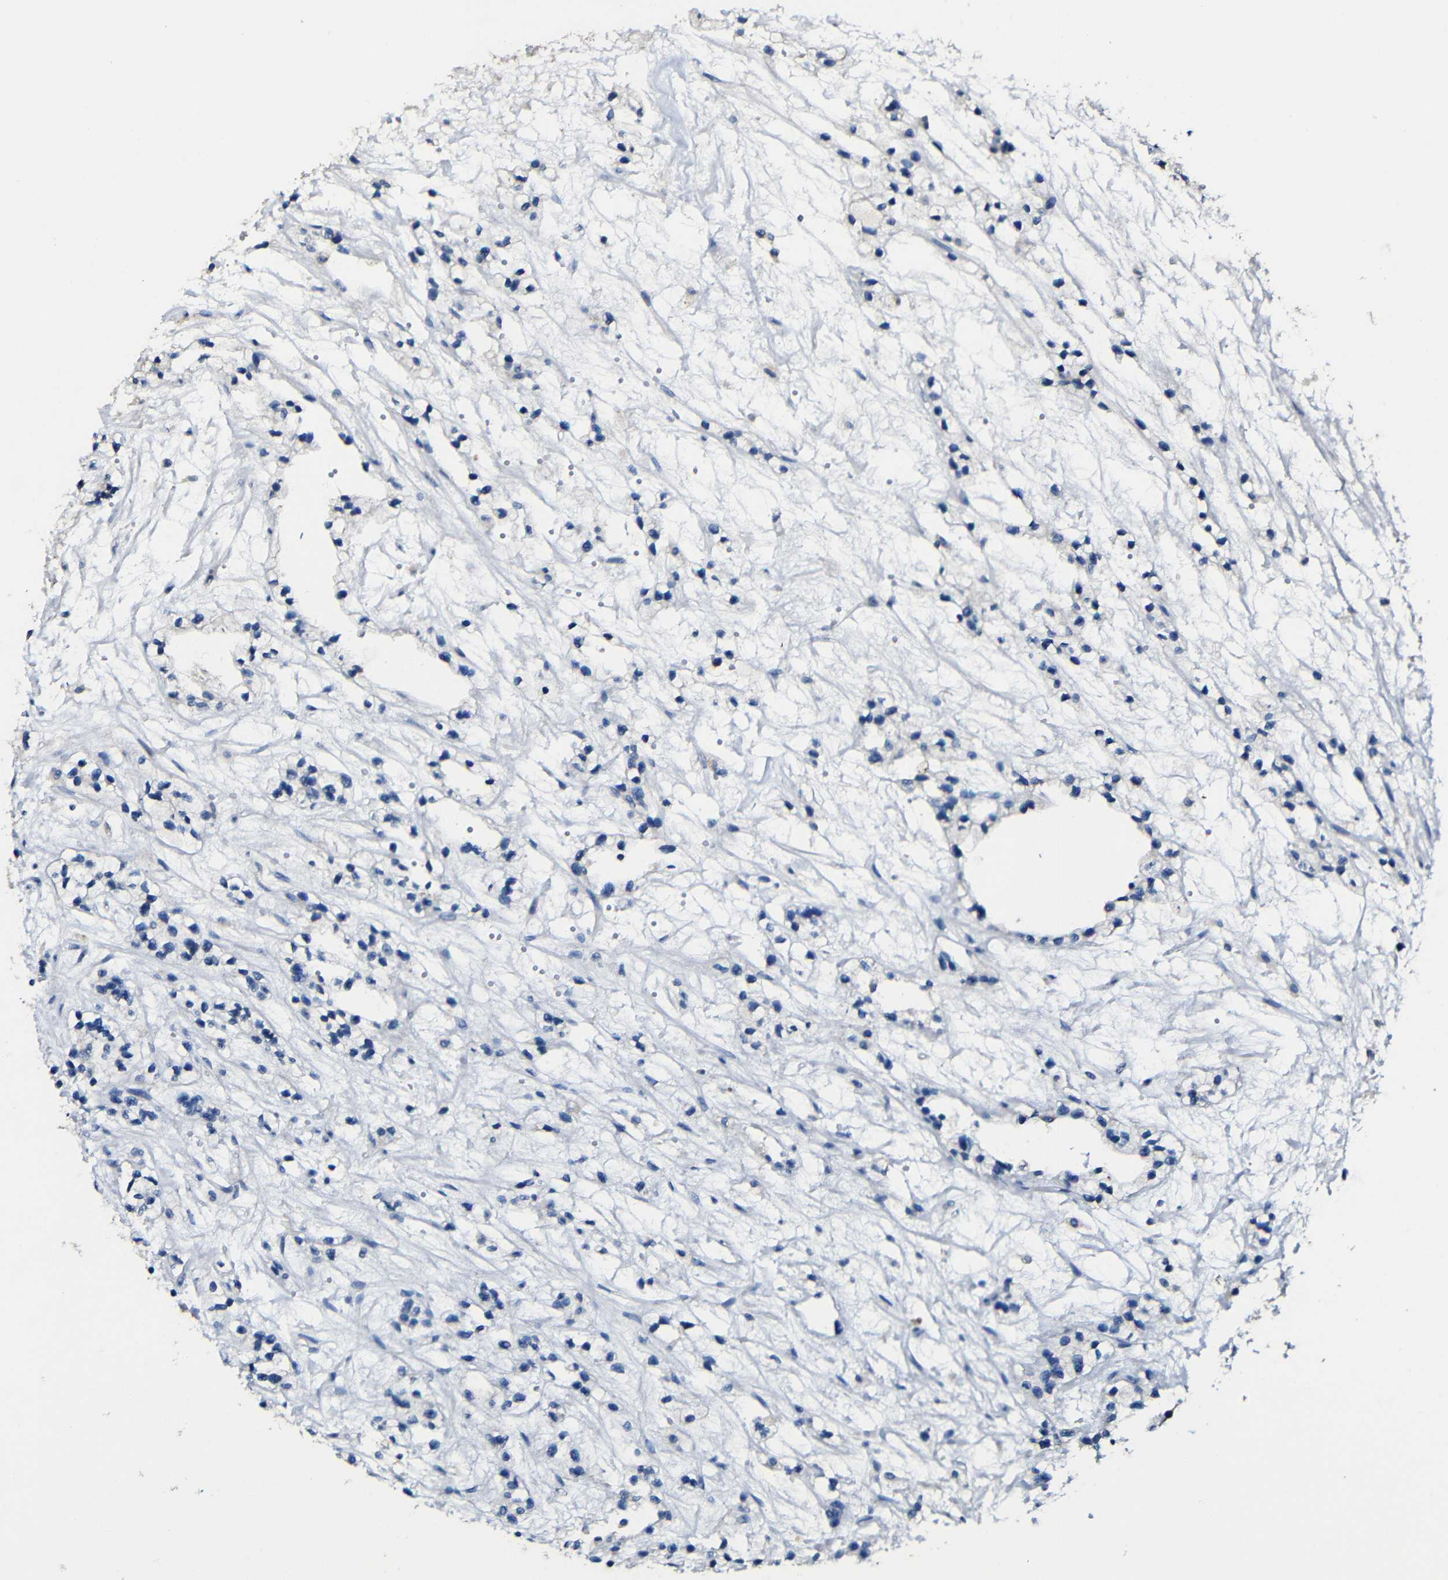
{"staining": {"intensity": "negative", "quantity": "none", "location": "none"}, "tissue": "renal cancer", "cell_type": "Tumor cells", "image_type": "cancer", "snomed": [{"axis": "morphology", "description": "Adenocarcinoma, NOS"}, {"axis": "topography", "description": "Kidney"}], "caption": "A high-resolution histopathology image shows immunohistochemistry staining of renal cancer (adenocarcinoma), which displays no significant staining in tumor cells.", "gene": "ACKR2", "patient": {"sex": "female", "age": 57}}